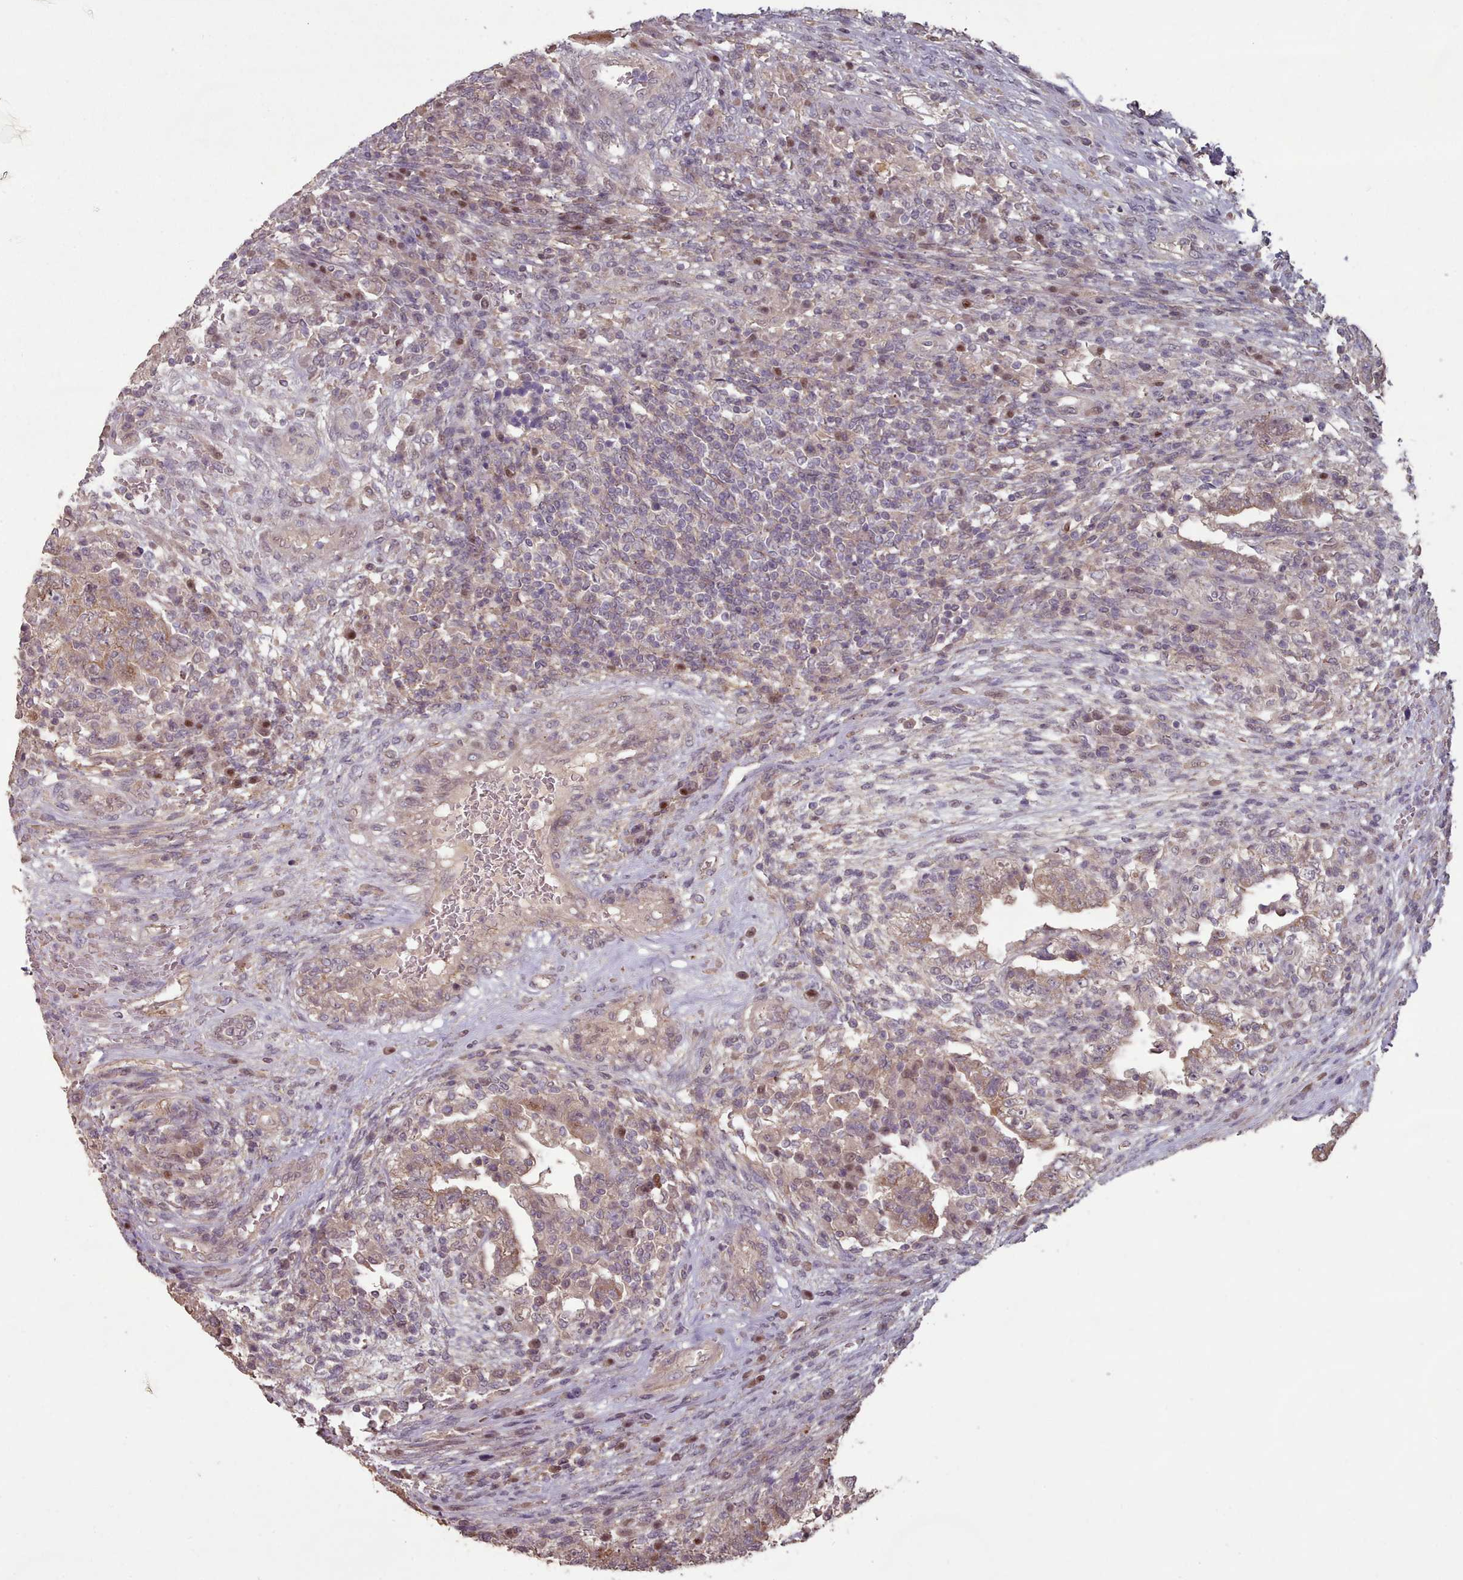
{"staining": {"intensity": "moderate", "quantity": ">75%", "location": "cytoplasmic/membranous"}, "tissue": "testis cancer", "cell_type": "Tumor cells", "image_type": "cancer", "snomed": [{"axis": "morphology", "description": "Carcinoma, Embryonal, NOS"}, {"axis": "topography", "description": "Testis"}], "caption": "Immunohistochemical staining of testis embryonal carcinoma demonstrates medium levels of moderate cytoplasmic/membranous protein staining in approximately >75% of tumor cells.", "gene": "ERCC6L", "patient": {"sex": "male", "age": 26}}